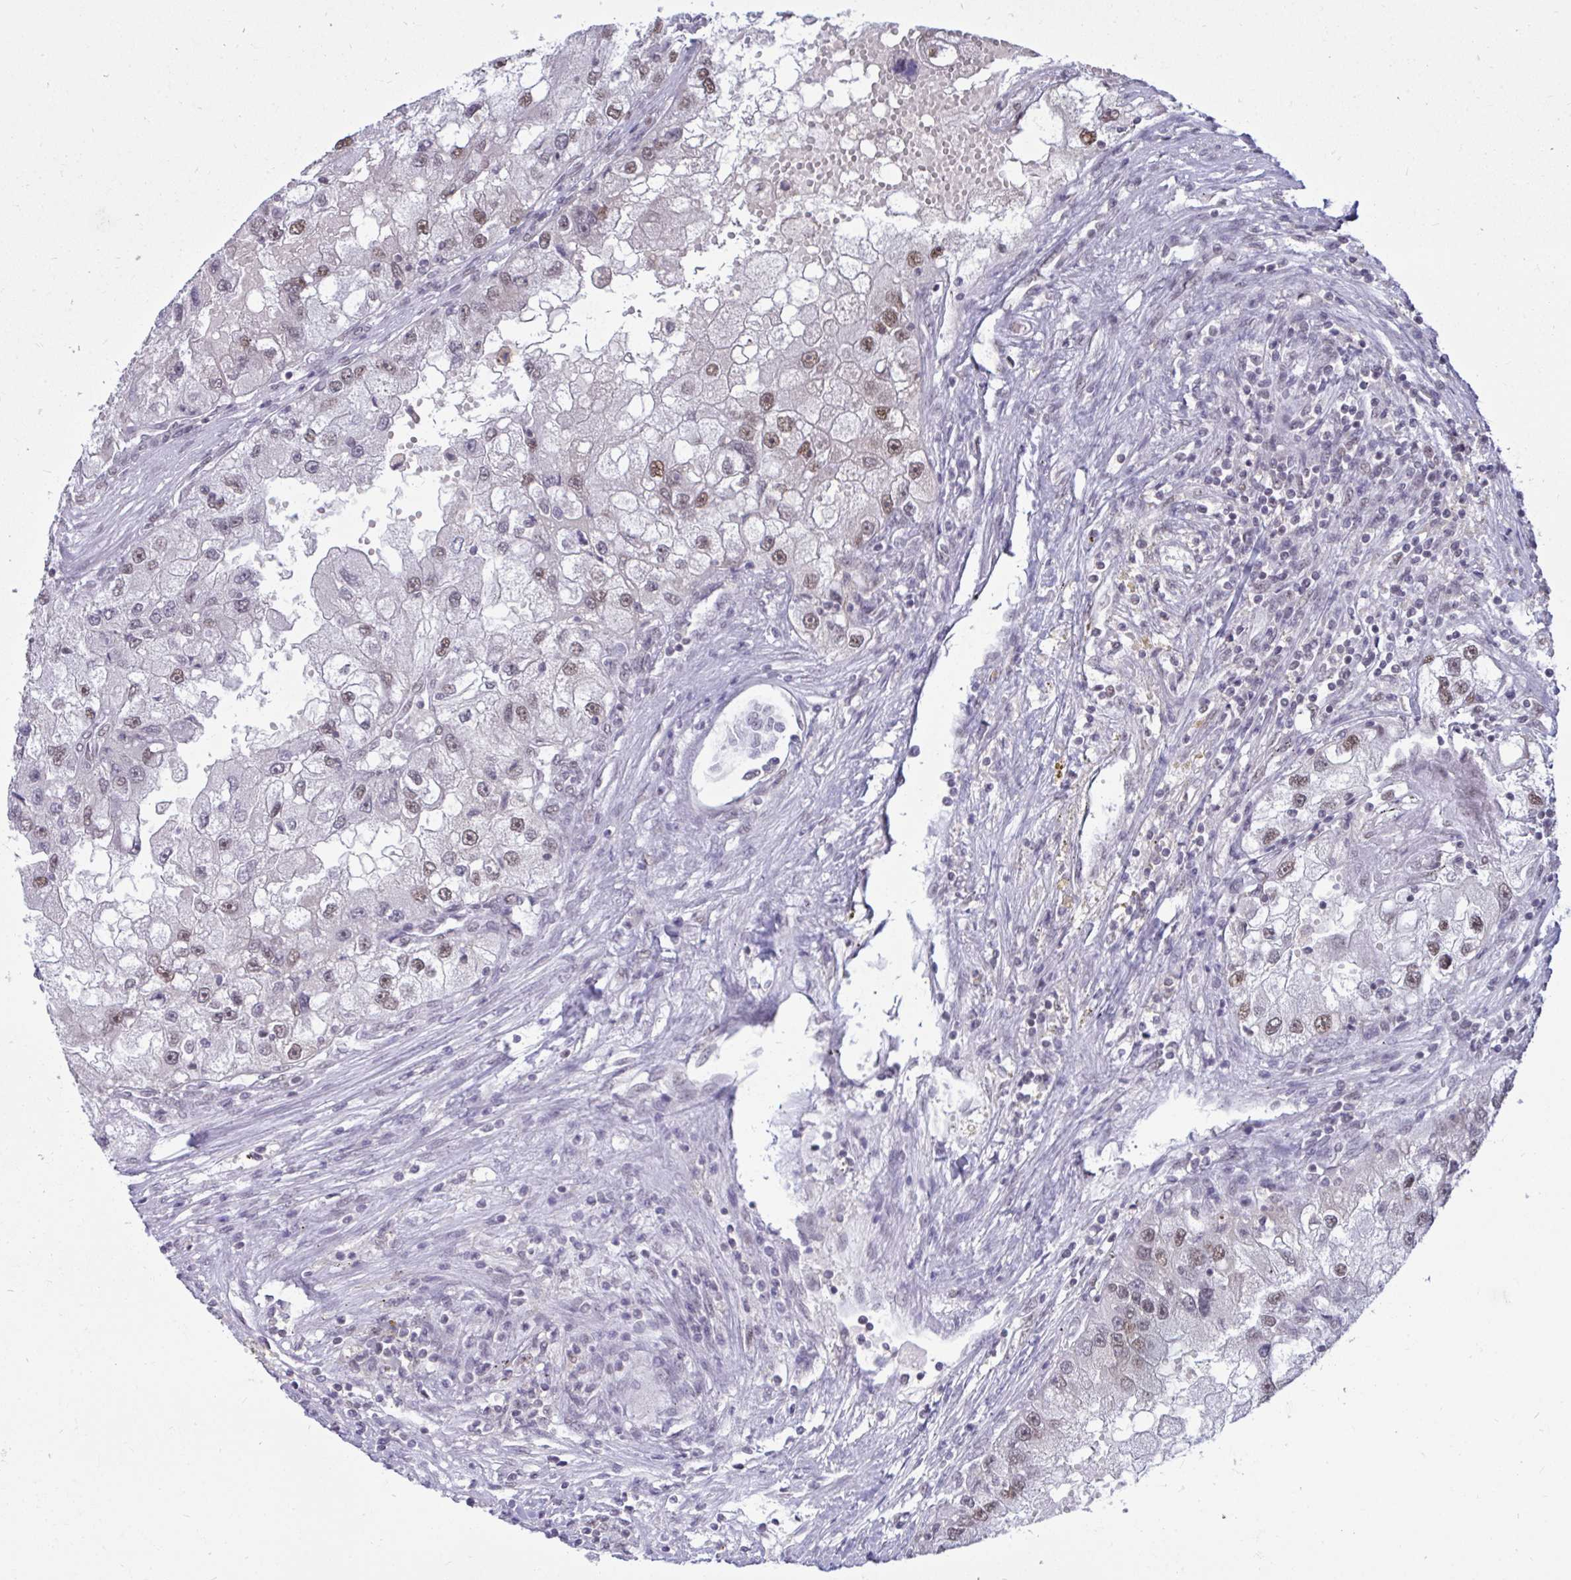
{"staining": {"intensity": "weak", "quantity": ">75%", "location": "nuclear"}, "tissue": "renal cancer", "cell_type": "Tumor cells", "image_type": "cancer", "snomed": [{"axis": "morphology", "description": "Adenocarcinoma, NOS"}, {"axis": "topography", "description": "Kidney"}], "caption": "This is a histology image of immunohistochemistry staining of renal cancer, which shows weak positivity in the nuclear of tumor cells.", "gene": "PUF60", "patient": {"sex": "male", "age": 63}}